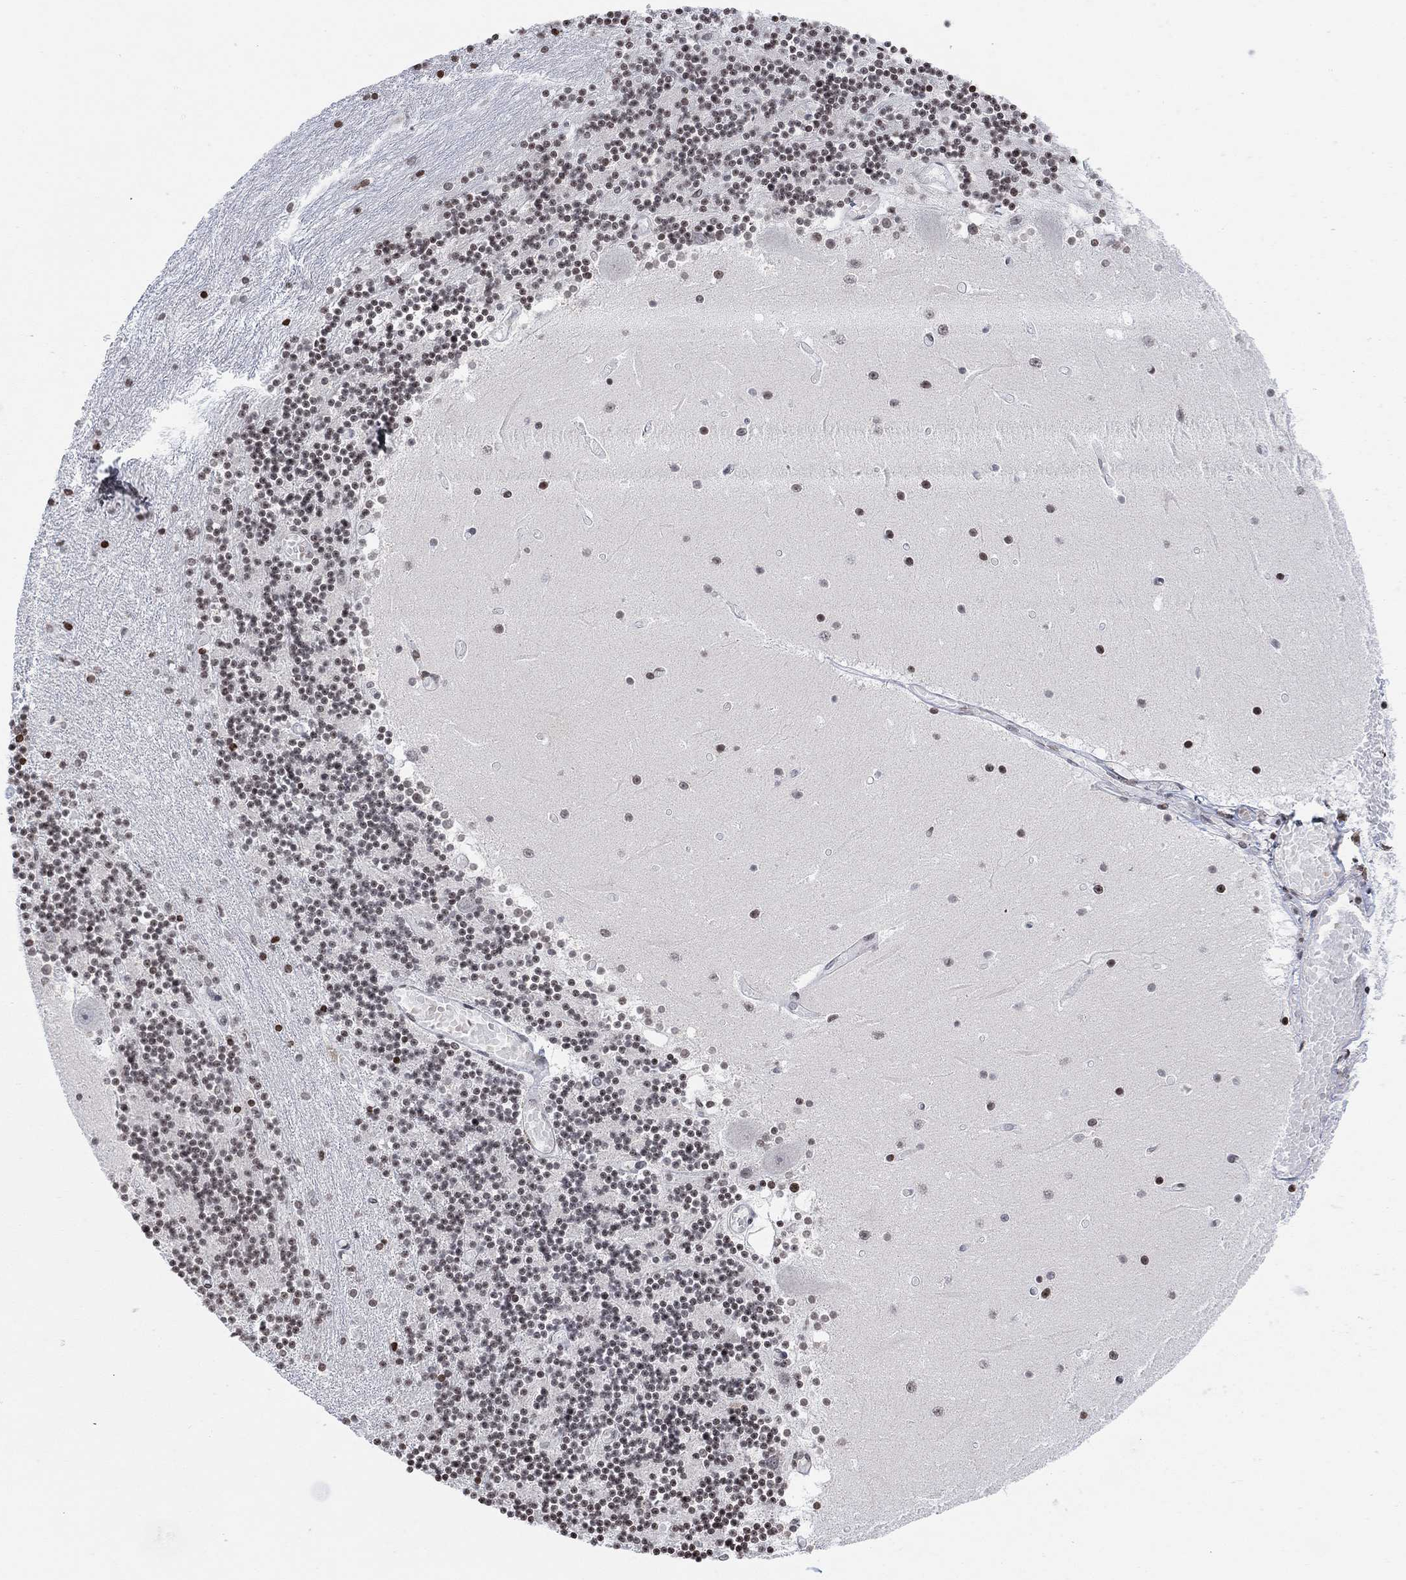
{"staining": {"intensity": "weak", "quantity": "25%-75%", "location": "nuclear"}, "tissue": "cerebellum", "cell_type": "Cells in granular layer", "image_type": "normal", "snomed": [{"axis": "morphology", "description": "Normal tissue, NOS"}, {"axis": "topography", "description": "Cerebellum"}], "caption": "This histopathology image shows immunohistochemistry (IHC) staining of unremarkable human cerebellum, with low weak nuclear staining in approximately 25%-75% of cells in granular layer.", "gene": "ABHD14A", "patient": {"sex": "female", "age": 28}}